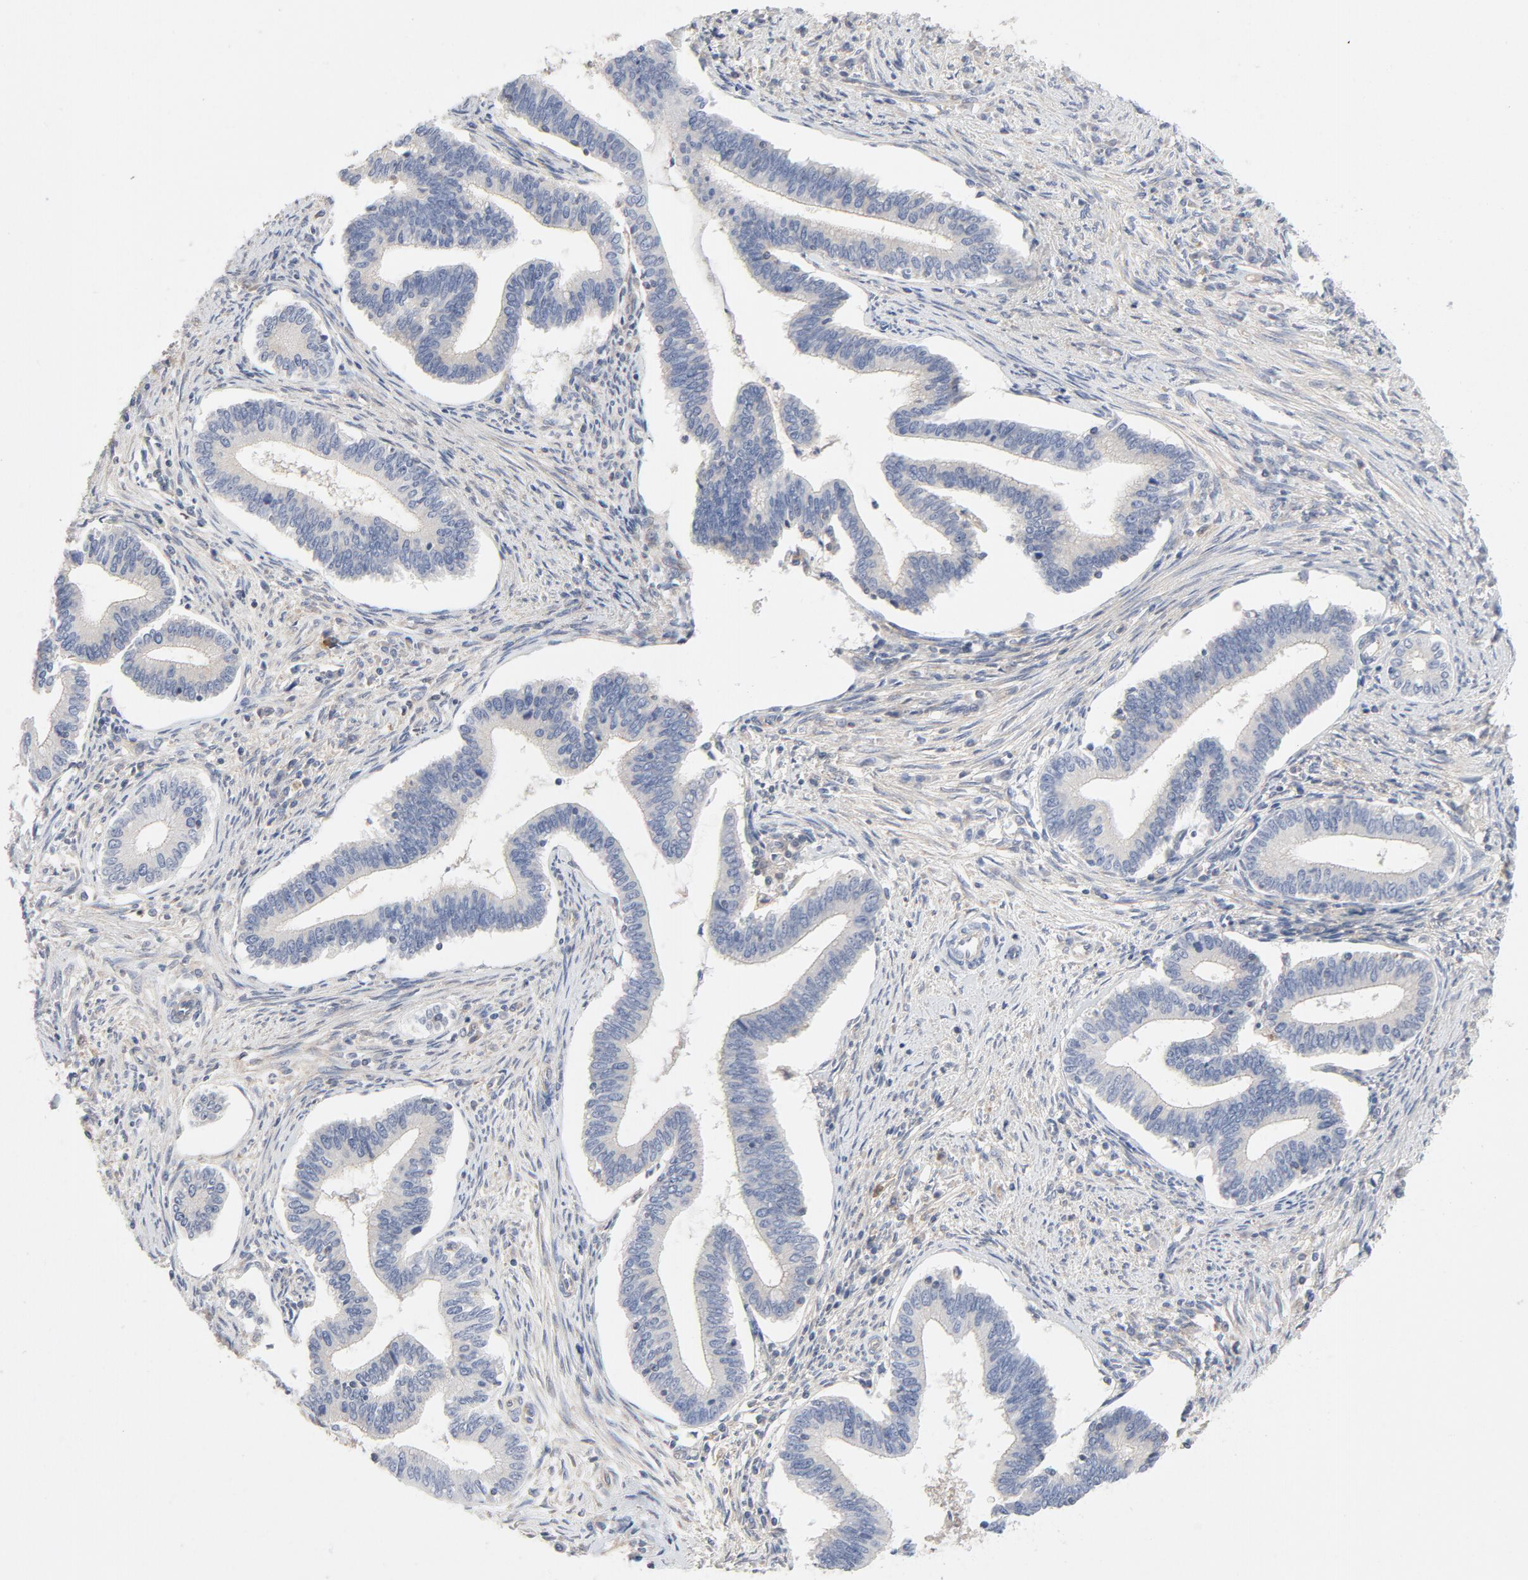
{"staining": {"intensity": "negative", "quantity": "none", "location": "none"}, "tissue": "cervical cancer", "cell_type": "Tumor cells", "image_type": "cancer", "snomed": [{"axis": "morphology", "description": "Adenocarcinoma, NOS"}, {"axis": "topography", "description": "Cervix"}], "caption": "Immunohistochemical staining of human cervical cancer demonstrates no significant positivity in tumor cells. Nuclei are stained in blue.", "gene": "RABEP1", "patient": {"sex": "female", "age": 36}}